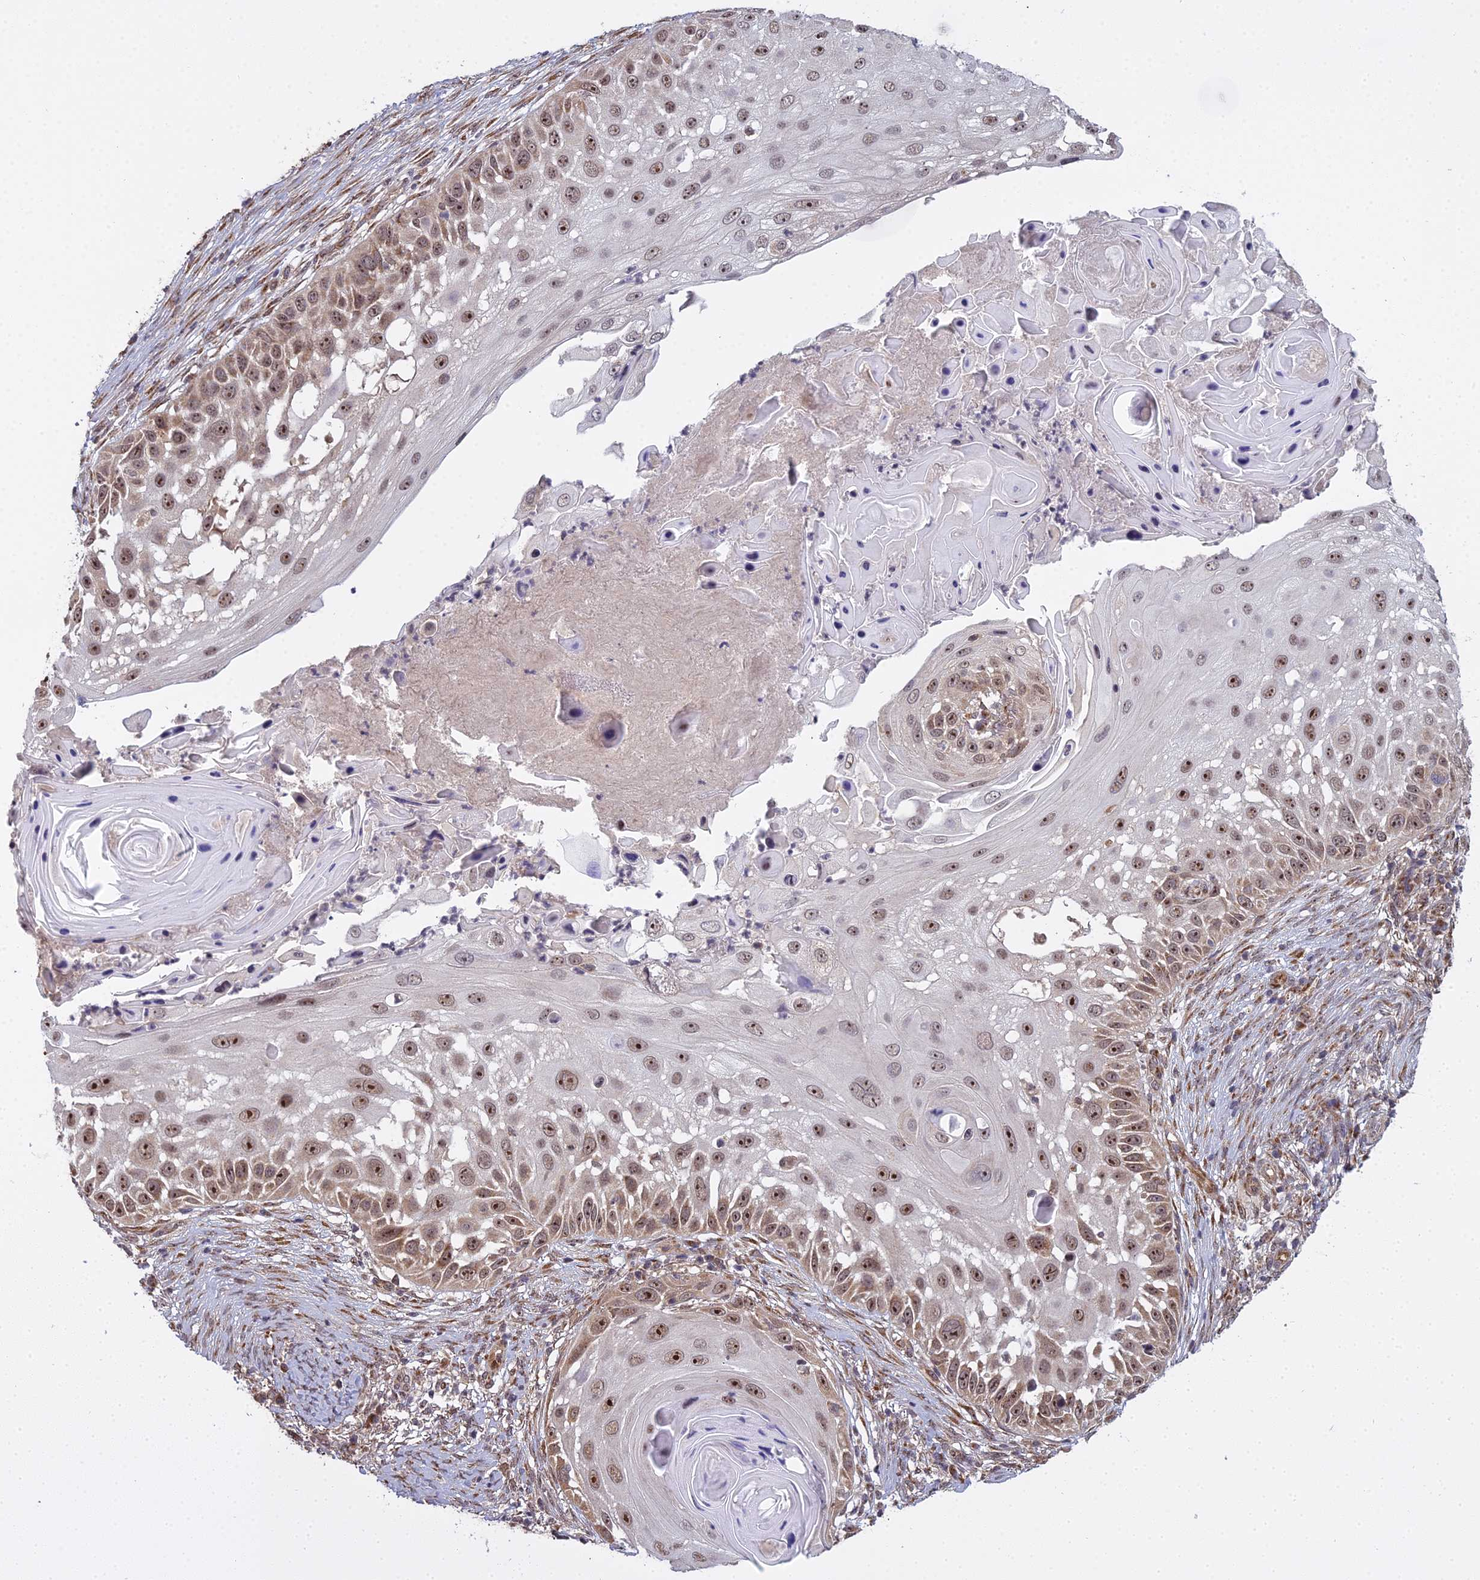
{"staining": {"intensity": "moderate", "quantity": ">75%", "location": "nuclear"}, "tissue": "skin cancer", "cell_type": "Tumor cells", "image_type": "cancer", "snomed": [{"axis": "morphology", "description": "Squamous cell carcinoma, NOS"}, {"axis": "topography", "description": "Skin"}], "caption": "DAB immunohistochemical staining of skin cancer (squamous cell carcinoma) exhibits moderate nuclear protein positivity in about >75% of tumor cells.", "gene": "MEOX1", "patient": {"sex": "female", "age": 44}}